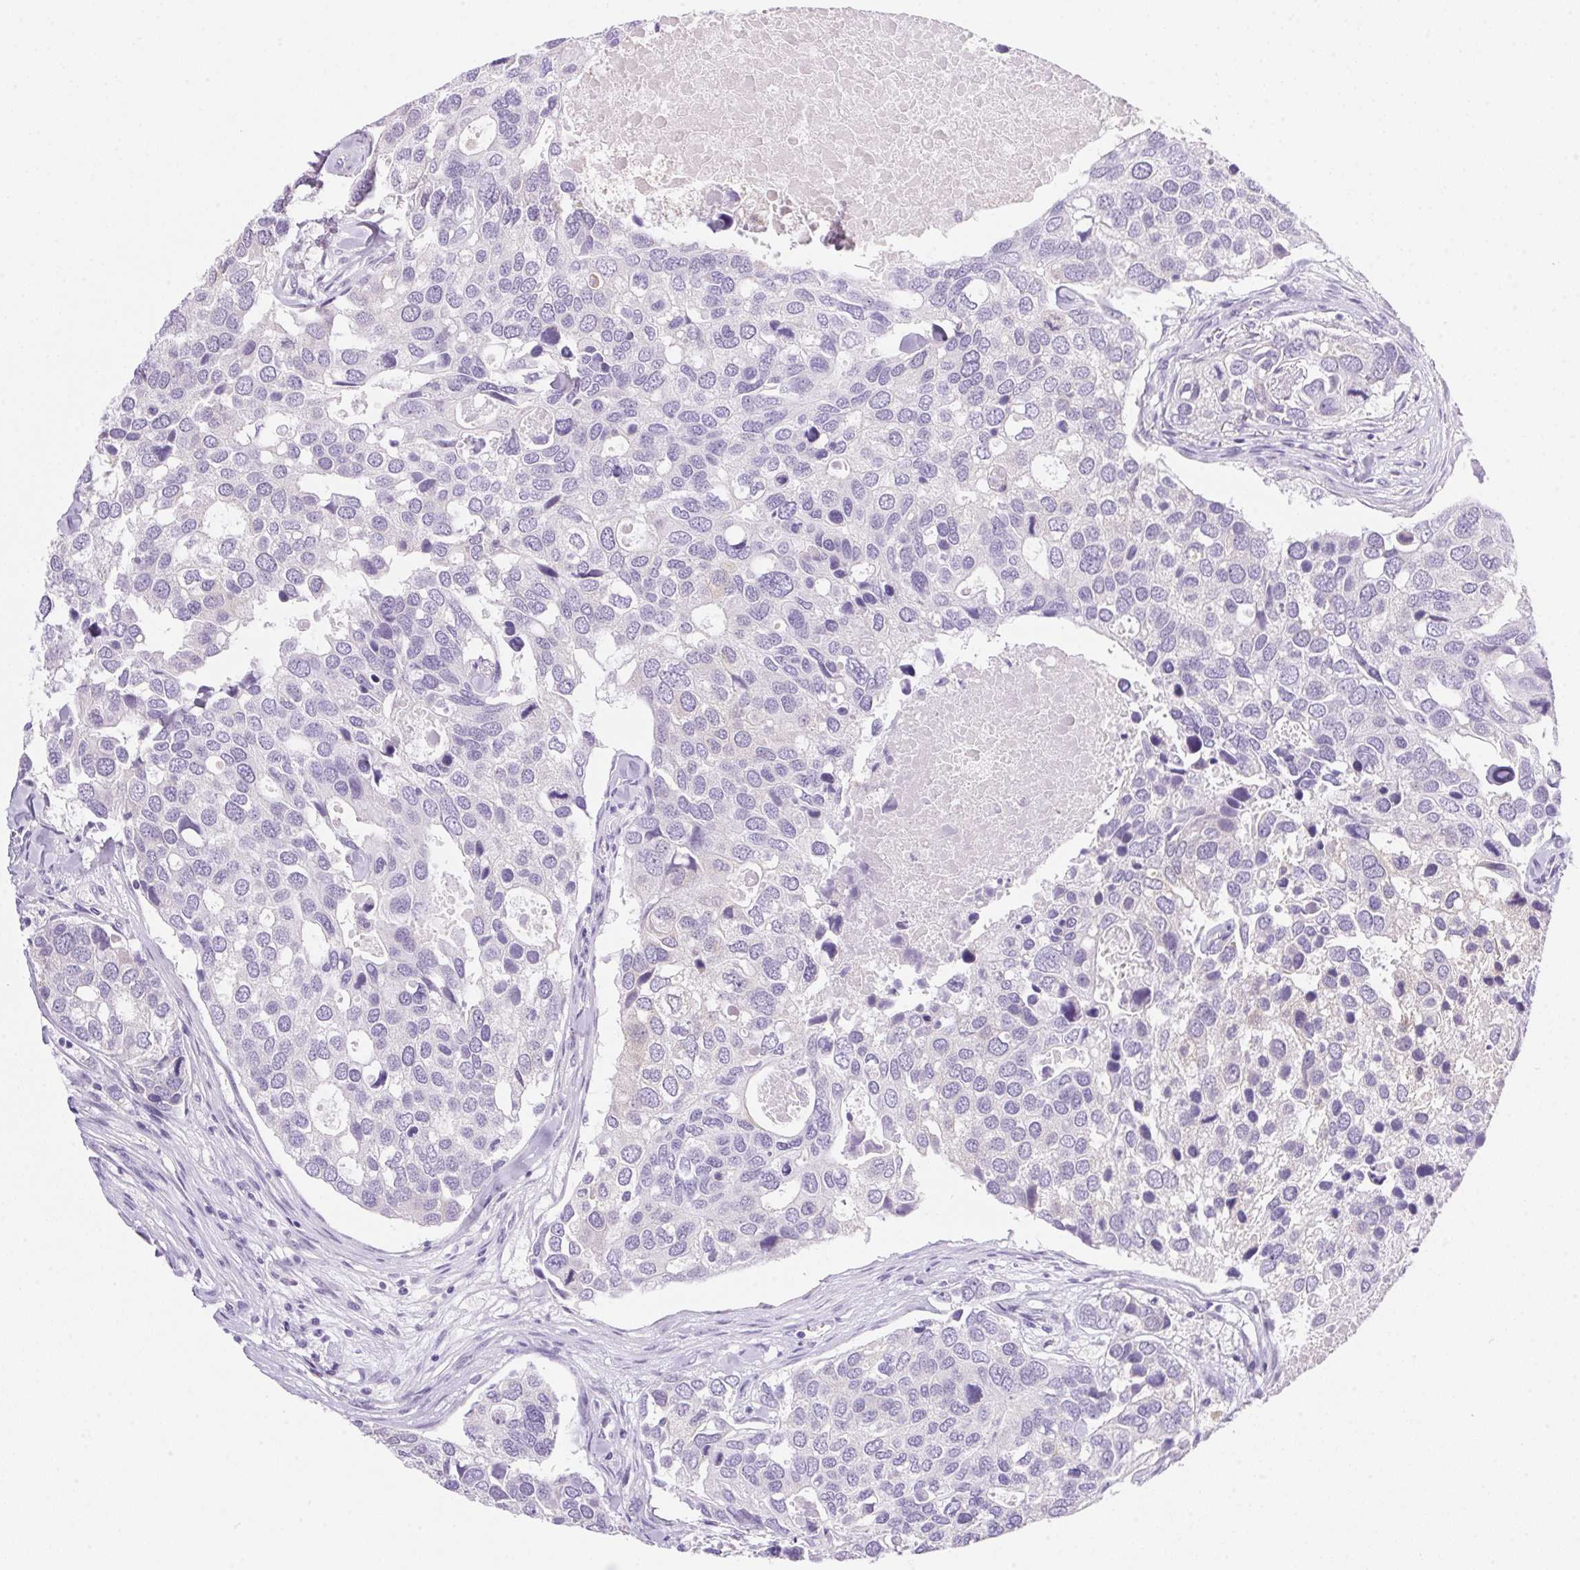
{"staining": {"intensity": "negative", "quantity": "none", "location": "none"}, "tissue": "breast cancer", "cell_type": "Tumor cells", "image_type": "cancer", "snomed": [{"axis": "morphology", "description": "Duct carcinoma"}, {"axis": "topography", "description": "Breast"}], "caption": "Human breast cancer stained for a protein using IHC exhibits no expression in tumor cells.", "gene": "DHCR24", "patient": {"sex": "female", "age": 83}}